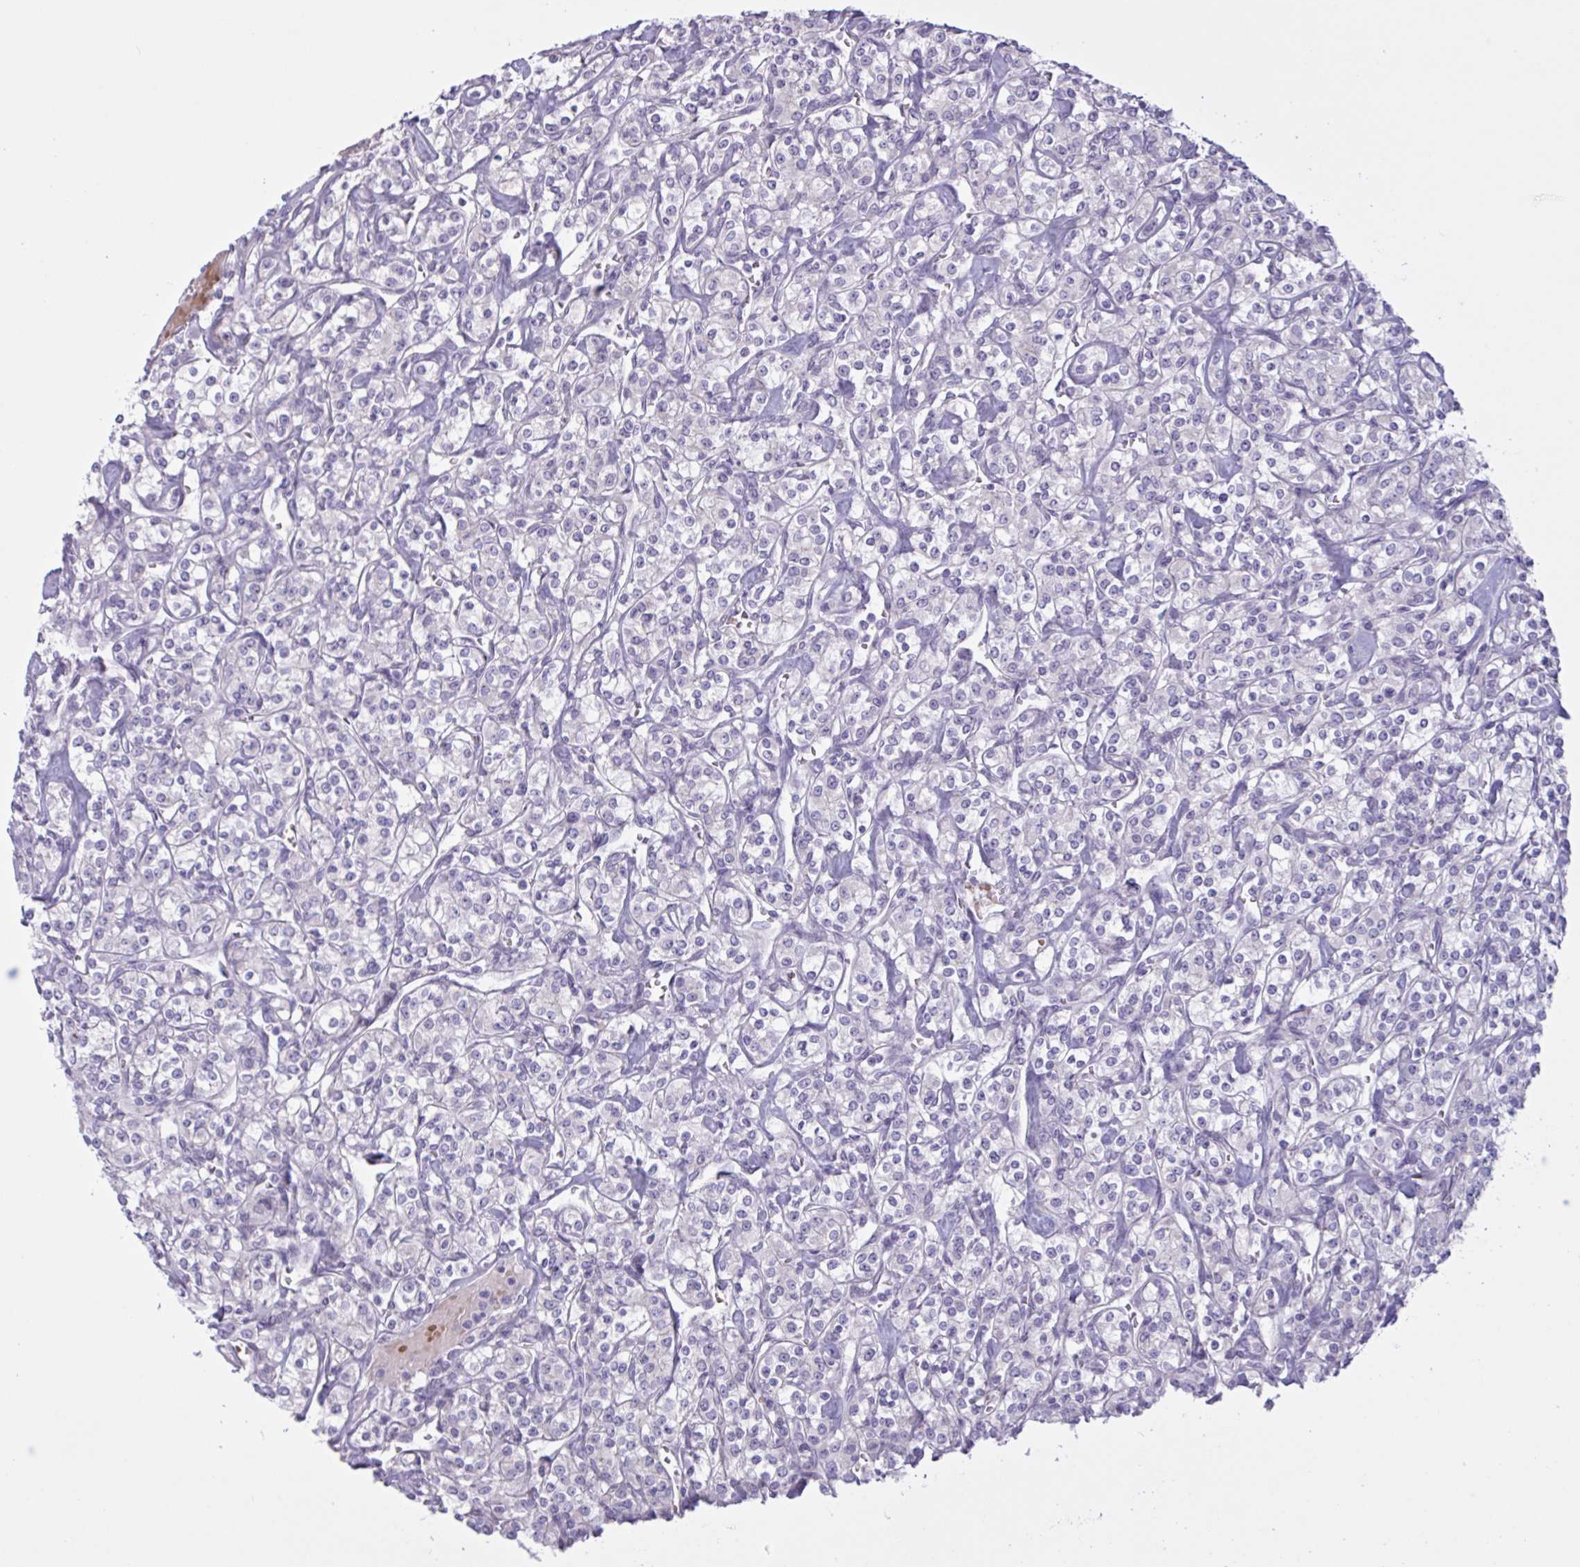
{"staining": {"intensity": "negative", "quantity": "none", "location": "none"}, "tissue": "renal cancer", "cell_type": "Tumor cells", "image_type": "cancer", "snomed": [{"axis": "morphology", "description": "Adenocarcinoma, NOS"}, {"axis": "topography", "description": "Kidney"}], "caption": "There is no significant expression in tumor cells of renal cancer. (Immunohistochemistry, brightfield microscopy, high magnification).", "gene": "RFPL4B", "patient": {"sex": "male", "age": 77}}